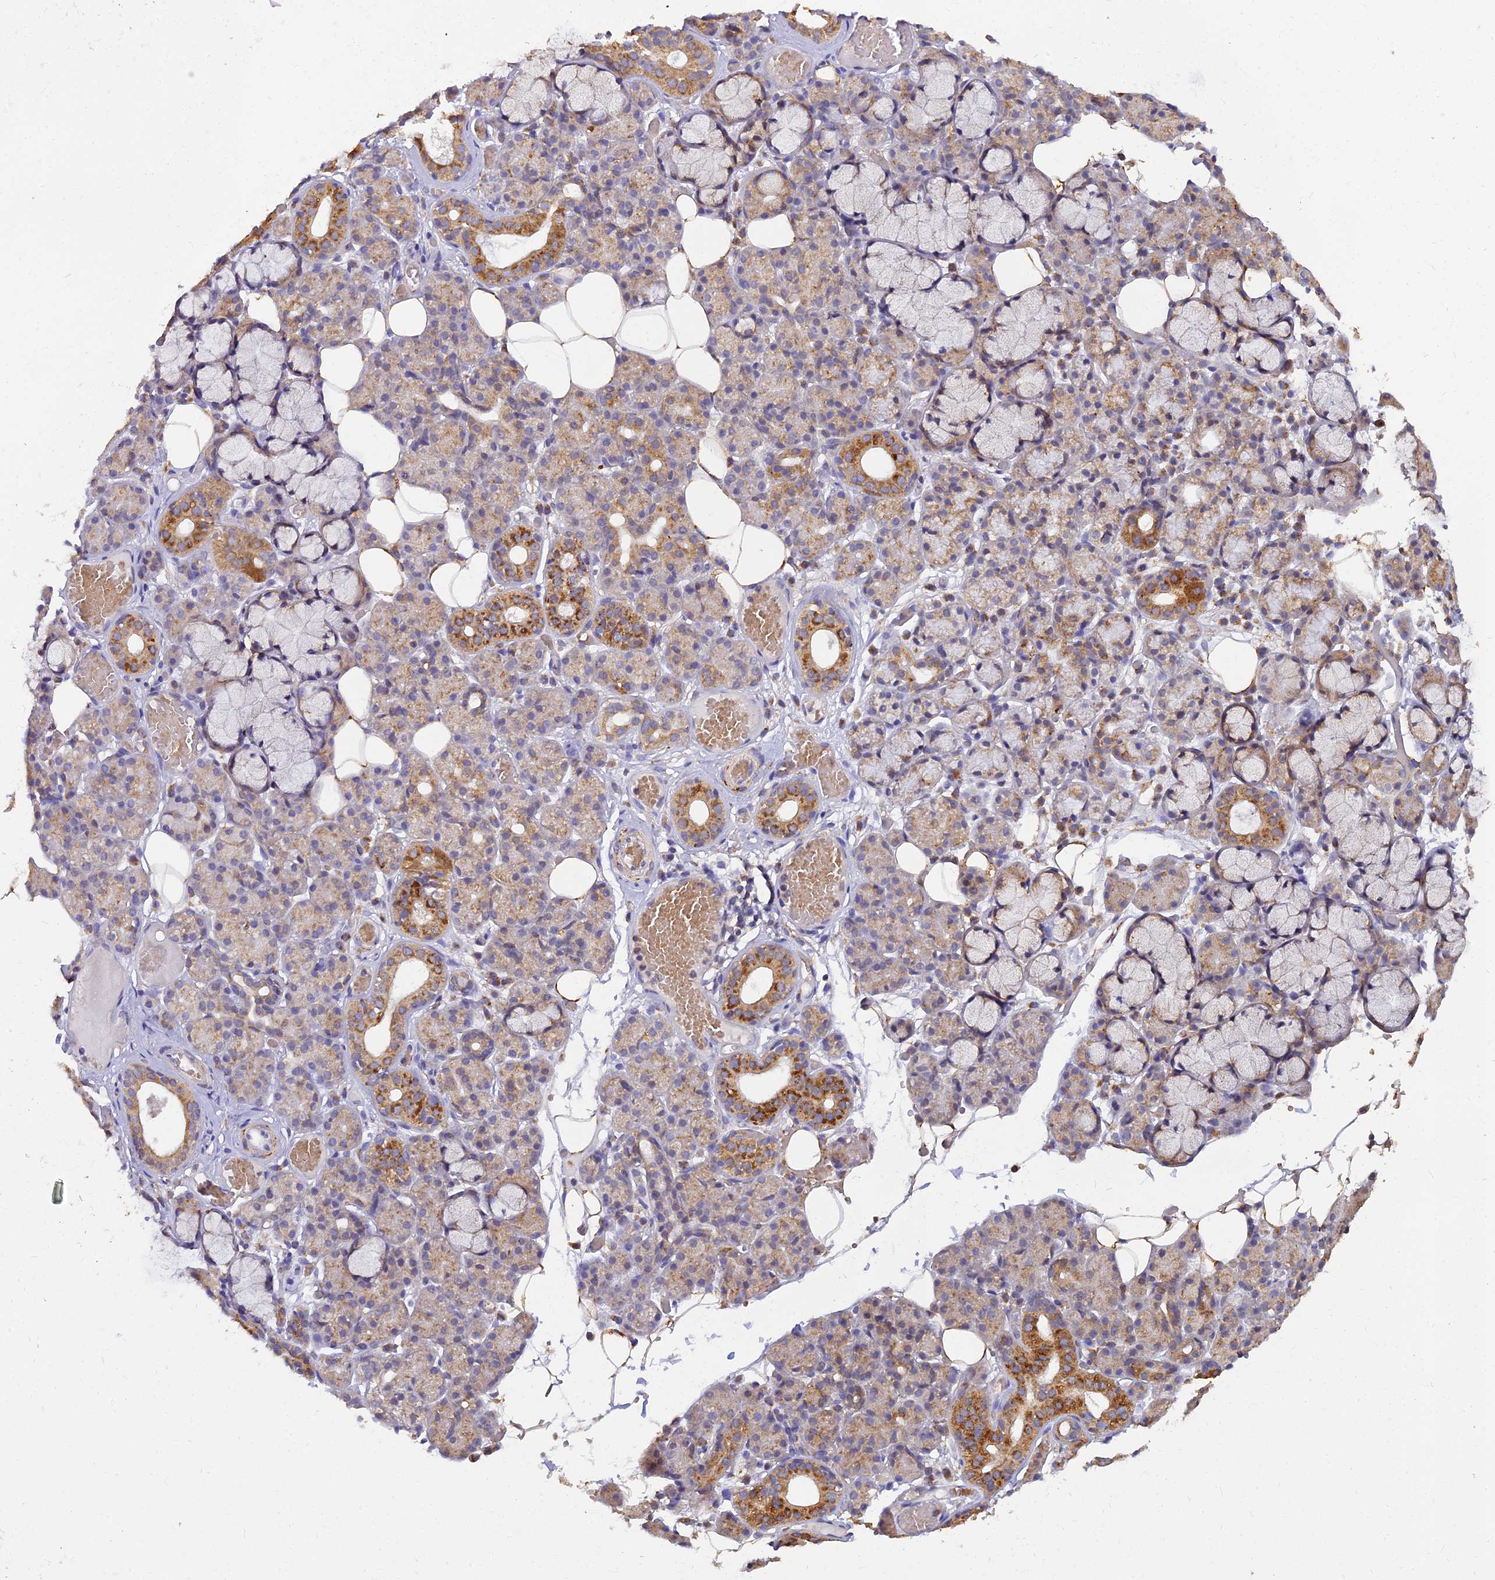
{"staining": {"intensity": "moderate", "quantity": "25%-75%", "location": "cytoplasmic/membranous"}, "tissue": "salivary gland", "cell_type": "Glandular cells", "image_type": "normal", "snomed": [{"axis": "morphology", "description": "Normal tissue, NOS"}, {"axis": "topography", "description": "Salivary gland"}], "caption": "Glandular cells exhibit medium levels of moderate cytoplasmic/membranous staining in approximately 25%-75% of cells in unremarkable human salivary gland. Immunohistochemistry (ihc) stains the protein of interest in brown and the nuclei are stained blue.", "gene": "ARL8A", "patient": {"sex": "male", "age": 63}}